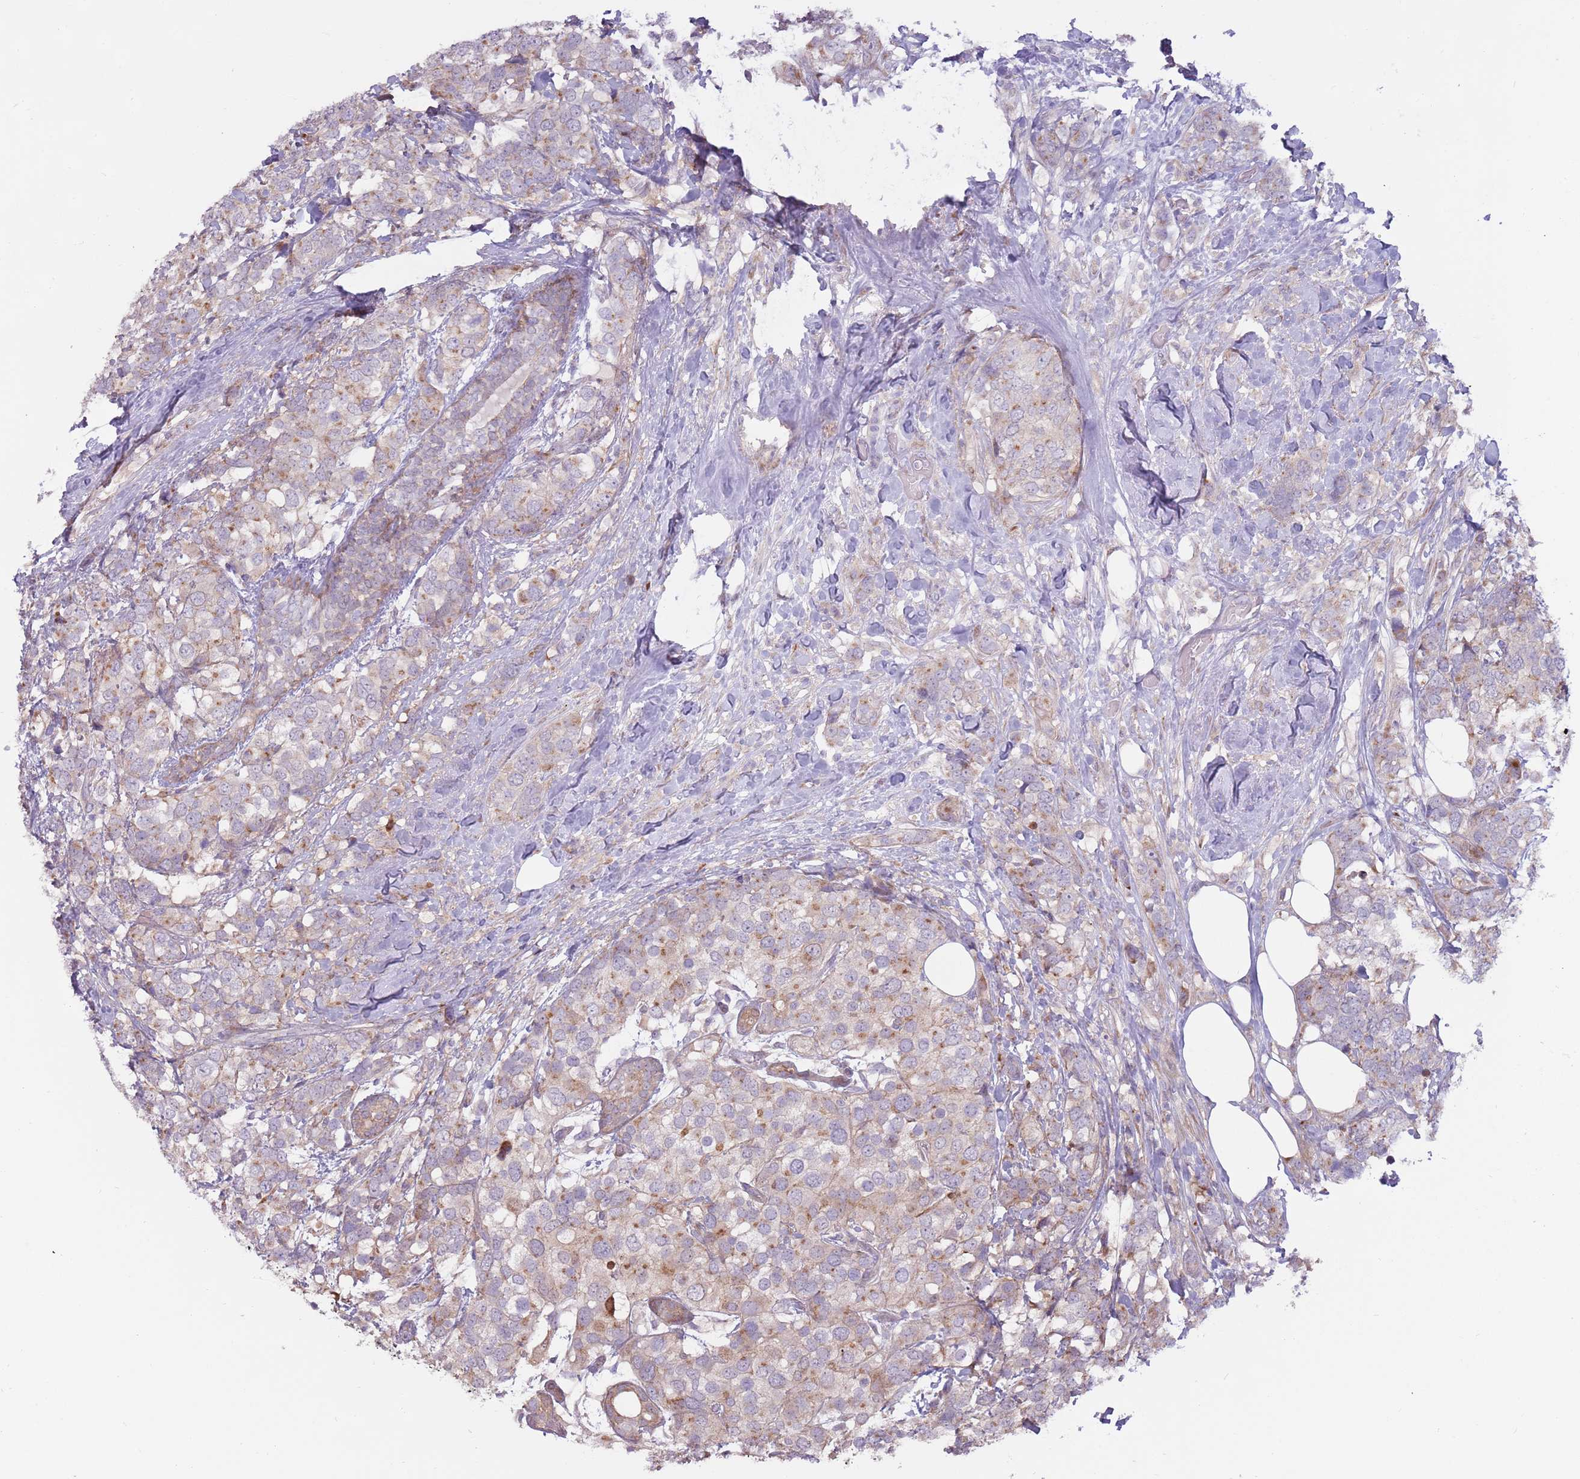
{"staining": {"intensity": "weak", "quantity": "<25%", "location": "cytoplasmic/membranous"}, "tissue": "breast cancer", "cell_type": "Tumor cells", "image_type": "cancer", "snomed": [{"axis": "morphology", "description": "Lobular carcinoma"}, {"axis": "topography", "description": "Breast"}], "caption": "This micrograph is of lobular carcinoma (breast) stained with immunohistochemistry to label a protein in brown with the nuclei are counter-stained blue. There is no expression in tumor cells. (Stains: DAB (3,3'-diaminobenzidine) IHC with hematoxylin counter stain, Microscopy: brightfield microscopy at high magnification).", "gene": "CCDC150", "patient": {"sex": "female", "age": 59}}